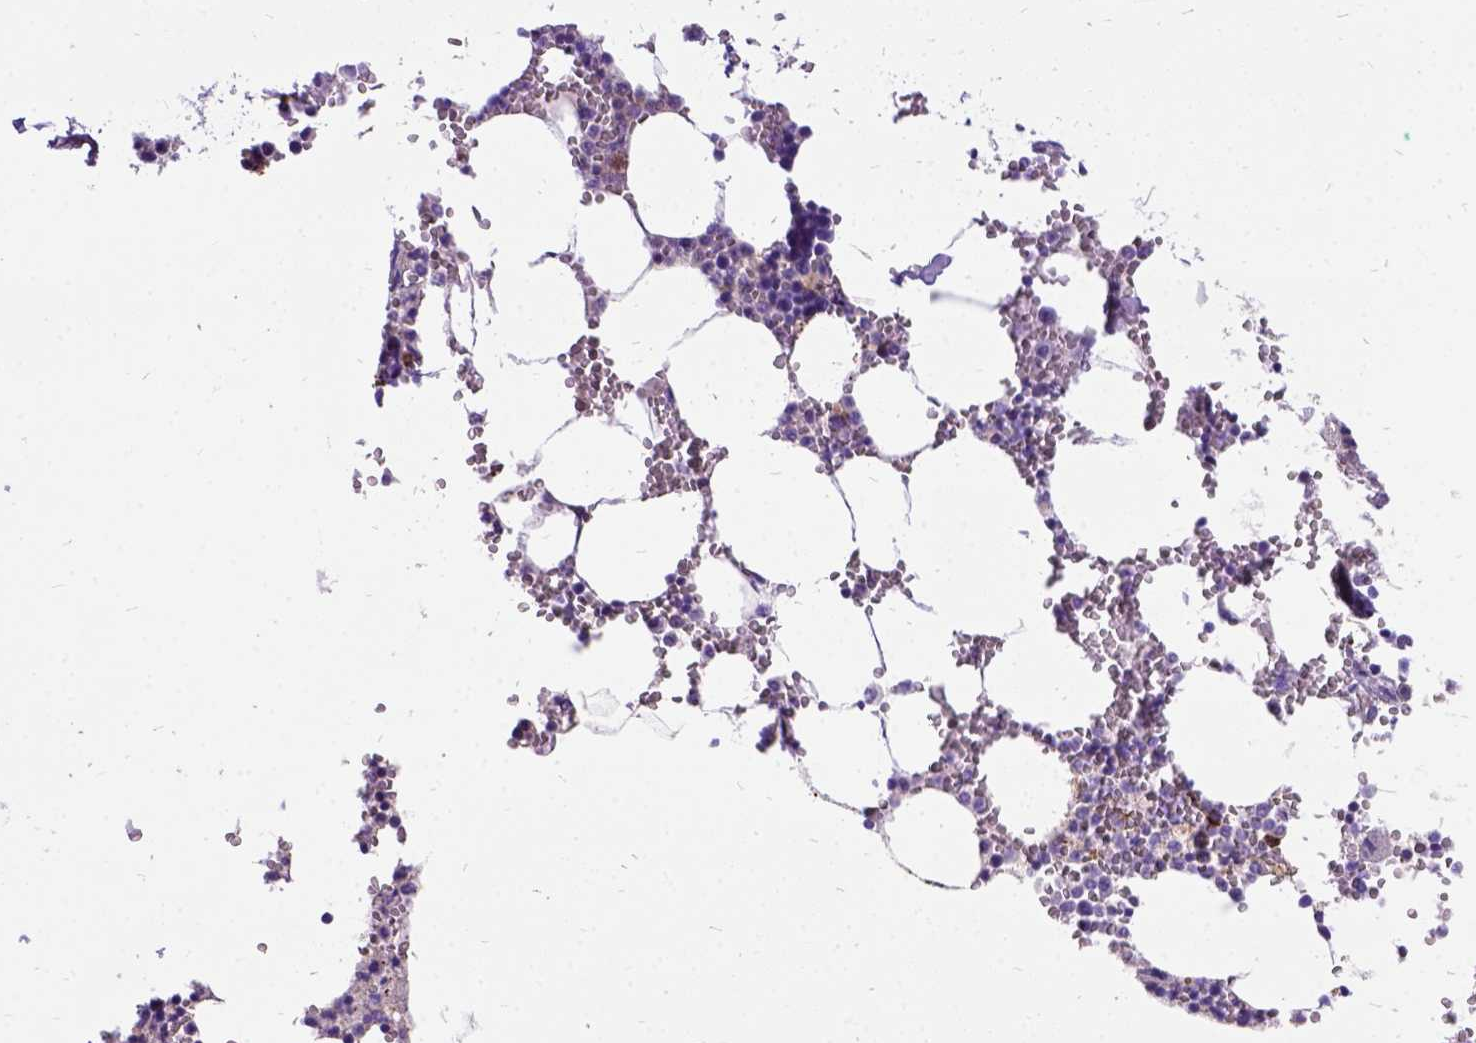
{"staining": {"intensity": "strong", "quantity": "<25%", "location": "cytoplasmic/membranous"}, "tissue": "bone marrow", "cell_type": "Hematopoietic cells", "image_type": "normal", "snomed": [{"axis": "morphology", "description": "Normal tissue, NOS"}, {"axis": "topography", "description": "Bone marrow"}], "caption": "DAB immunohistochemical staining of benign human bone marrow reveals strong cytoplasmic/membranous protein positivity in approximately <25% of hematopoietic cells. The protein of interest is shown in brown color, while the nuclei are stained blue.", "gene": "ENSG00000254979", "patient": {"sex": "male", "age": 54}}